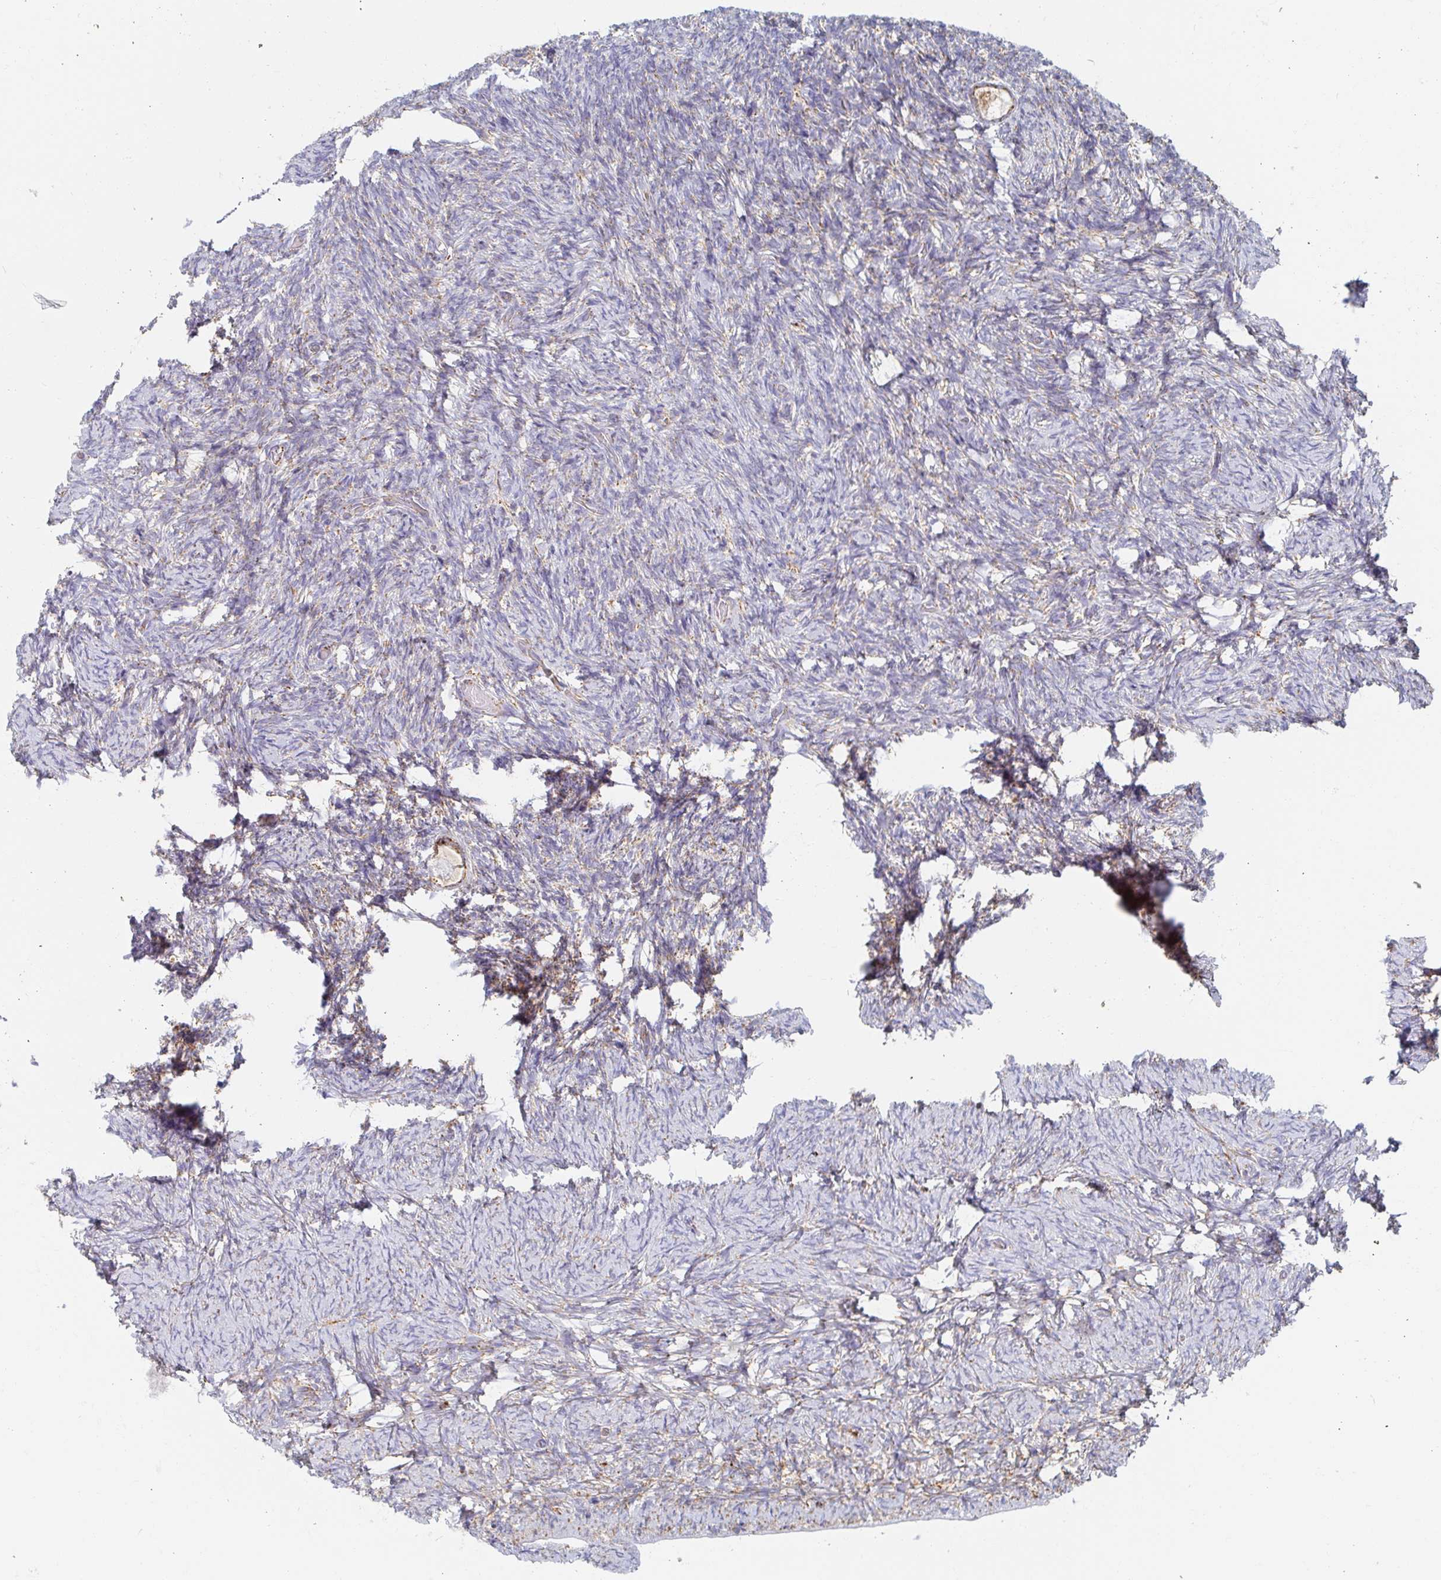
{"staining": {"intensity": "moderate", "quantity": ">75%", "location": "cytoplasmic/membranous"}, "tissue": "ovary", "cell_type": "Follicle cells", "image_type": "normal", "snomed": [{"axis": "morphology", "description": "Normal tissue, NOS"}, {"axis": "topography", "description": "Ovary"}], "caption": "Moderate cytoplasmic/membranous staining is present in about >75% of follicle cells in benign ovary. The protein is stained brown, and the nuclei are stained in blue (DAB (3,3'-diaminobenzidine) IHC with brightfield microscopy, high magnification).", "gene": "MAVS", "patient": {"sex": "female", "age": 34}}